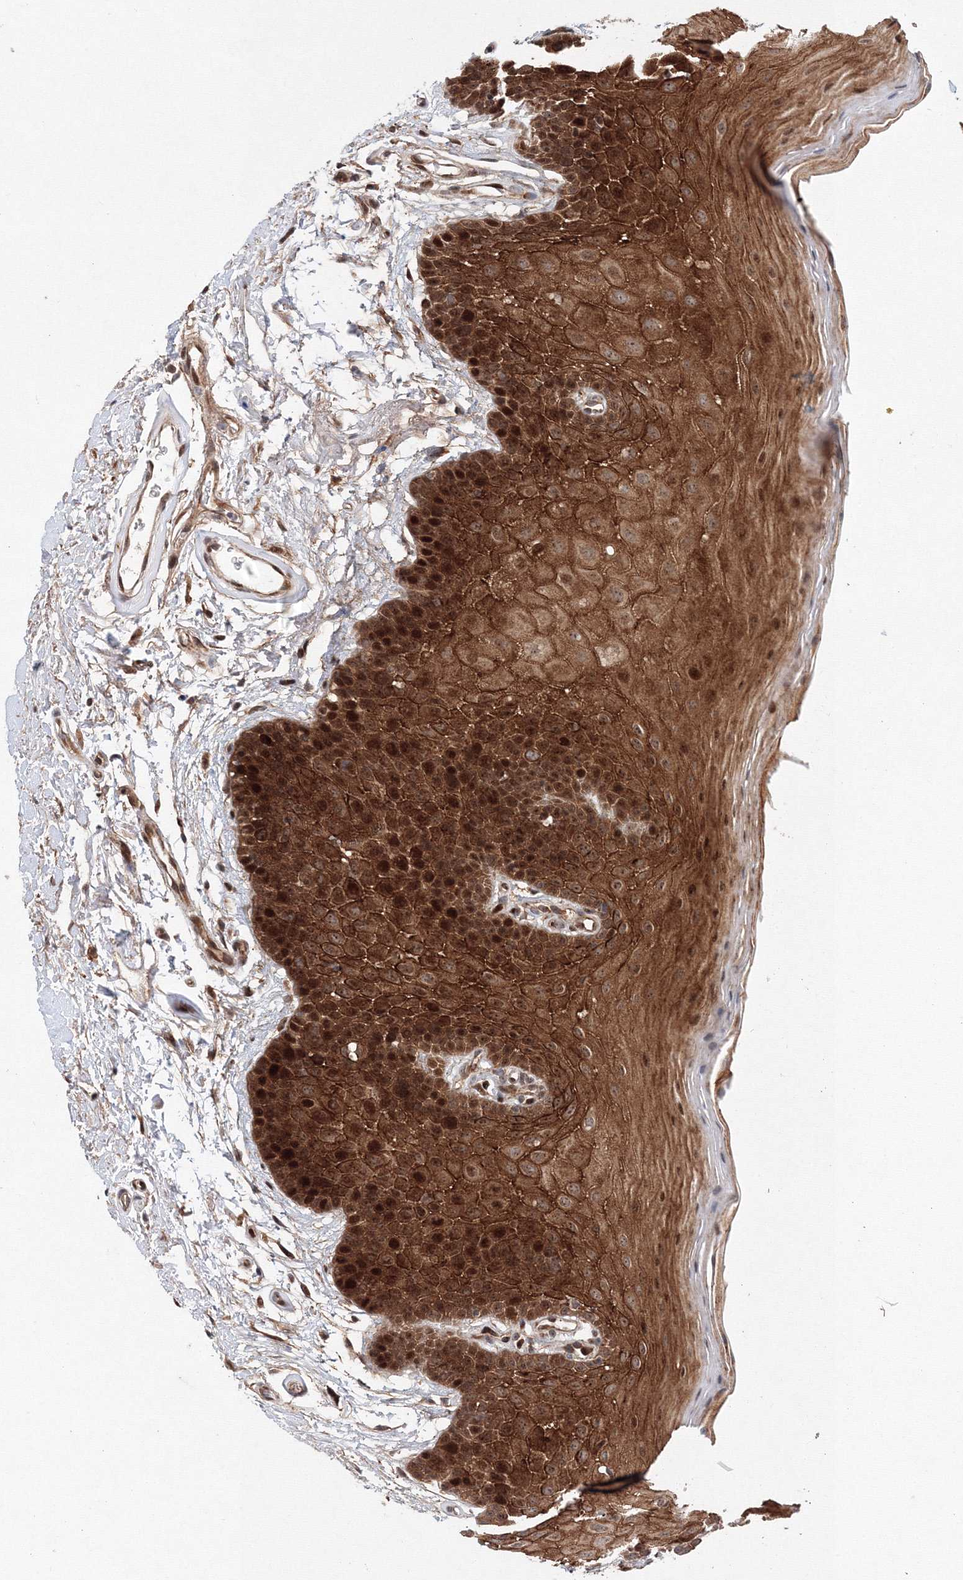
{"staining": {"intensity": "strong", "quantity": ">75%", "location": "cytoplasmic/membranous,nuclear"}, "tissue": "oral mucosa", "cell_type": "Squamous epithelial cells", "image_type": "normal", "snomed": [{"axis": "morphology", "description": "Normal tissue, NOS"}, {"axis": "topography", "description": "Oral tissue"}], "caption": "A brown stain shows strong cytoplasmic/membranous,nuclear positivity of a protein in squamous epithelial cells of benign oral mucosa. The staining is performed using DAB (3,3'-diaminobenzidine) brown chromogen to label protein expression. The nuclei are counter-stained blue using hematoxylin.", "gene": "ANKAR", "patient": {"sex": "male", "age": 62}}